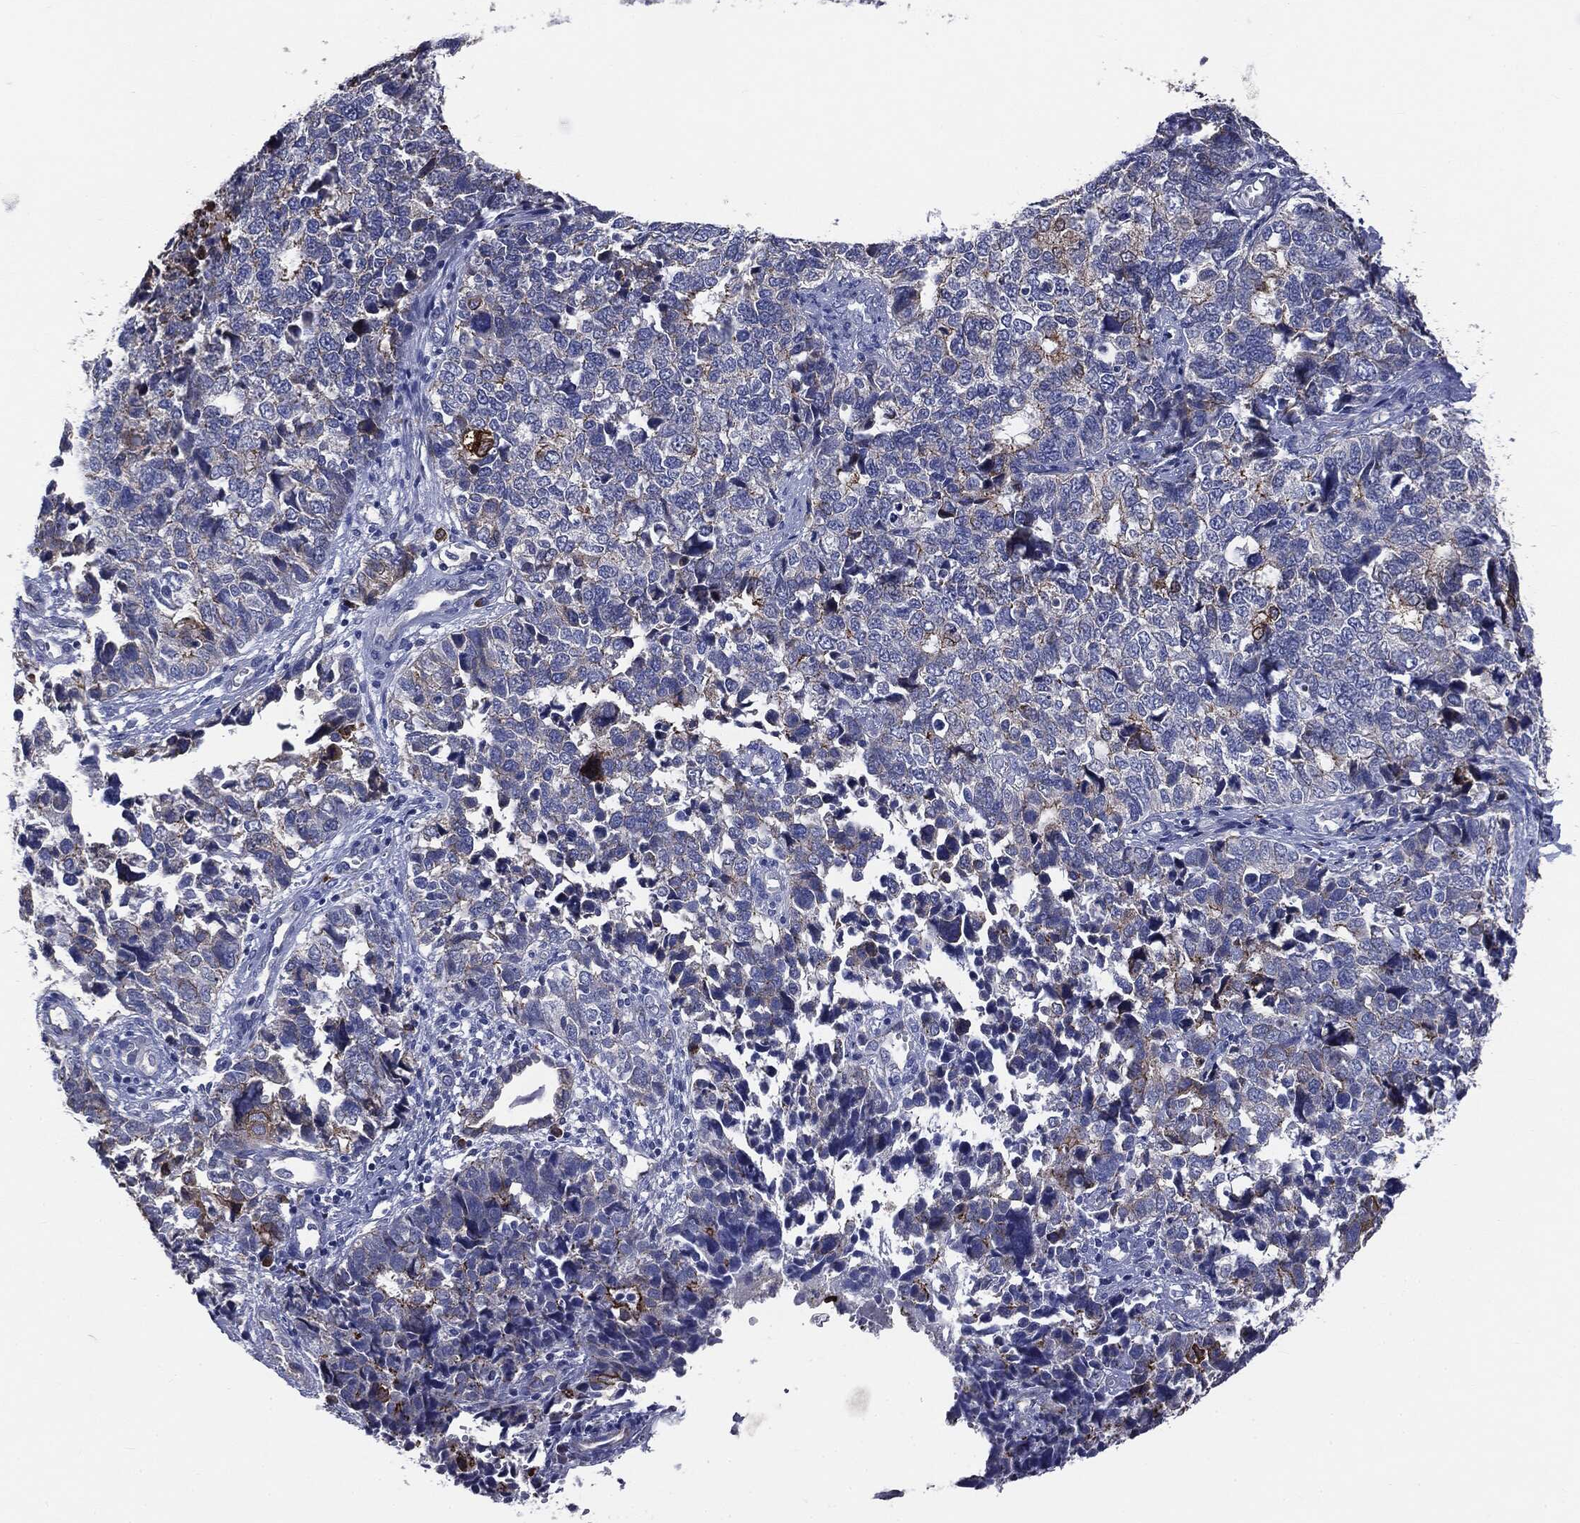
{"staining": {"intensity": "moderate", "quantity": "<25%", "location": "cytoplasmic/membranous"}, "tissue": "cervical cancer", "cell_type": "Tumor cells", "image_type": "cancer", "snomed": [{"axis": "morphology", "description": "Squamous cell carcinoma, NOS"}, {"axis": "topography", "description": "Cervix"}], "caption": "A brown stain shows moderate cytoplasmic/membranous expression of a protein in cervical squamous cell carcinoma tumor cells.", "gene": "PTGS2", "patient": {"sex": "female", "age": 63}}